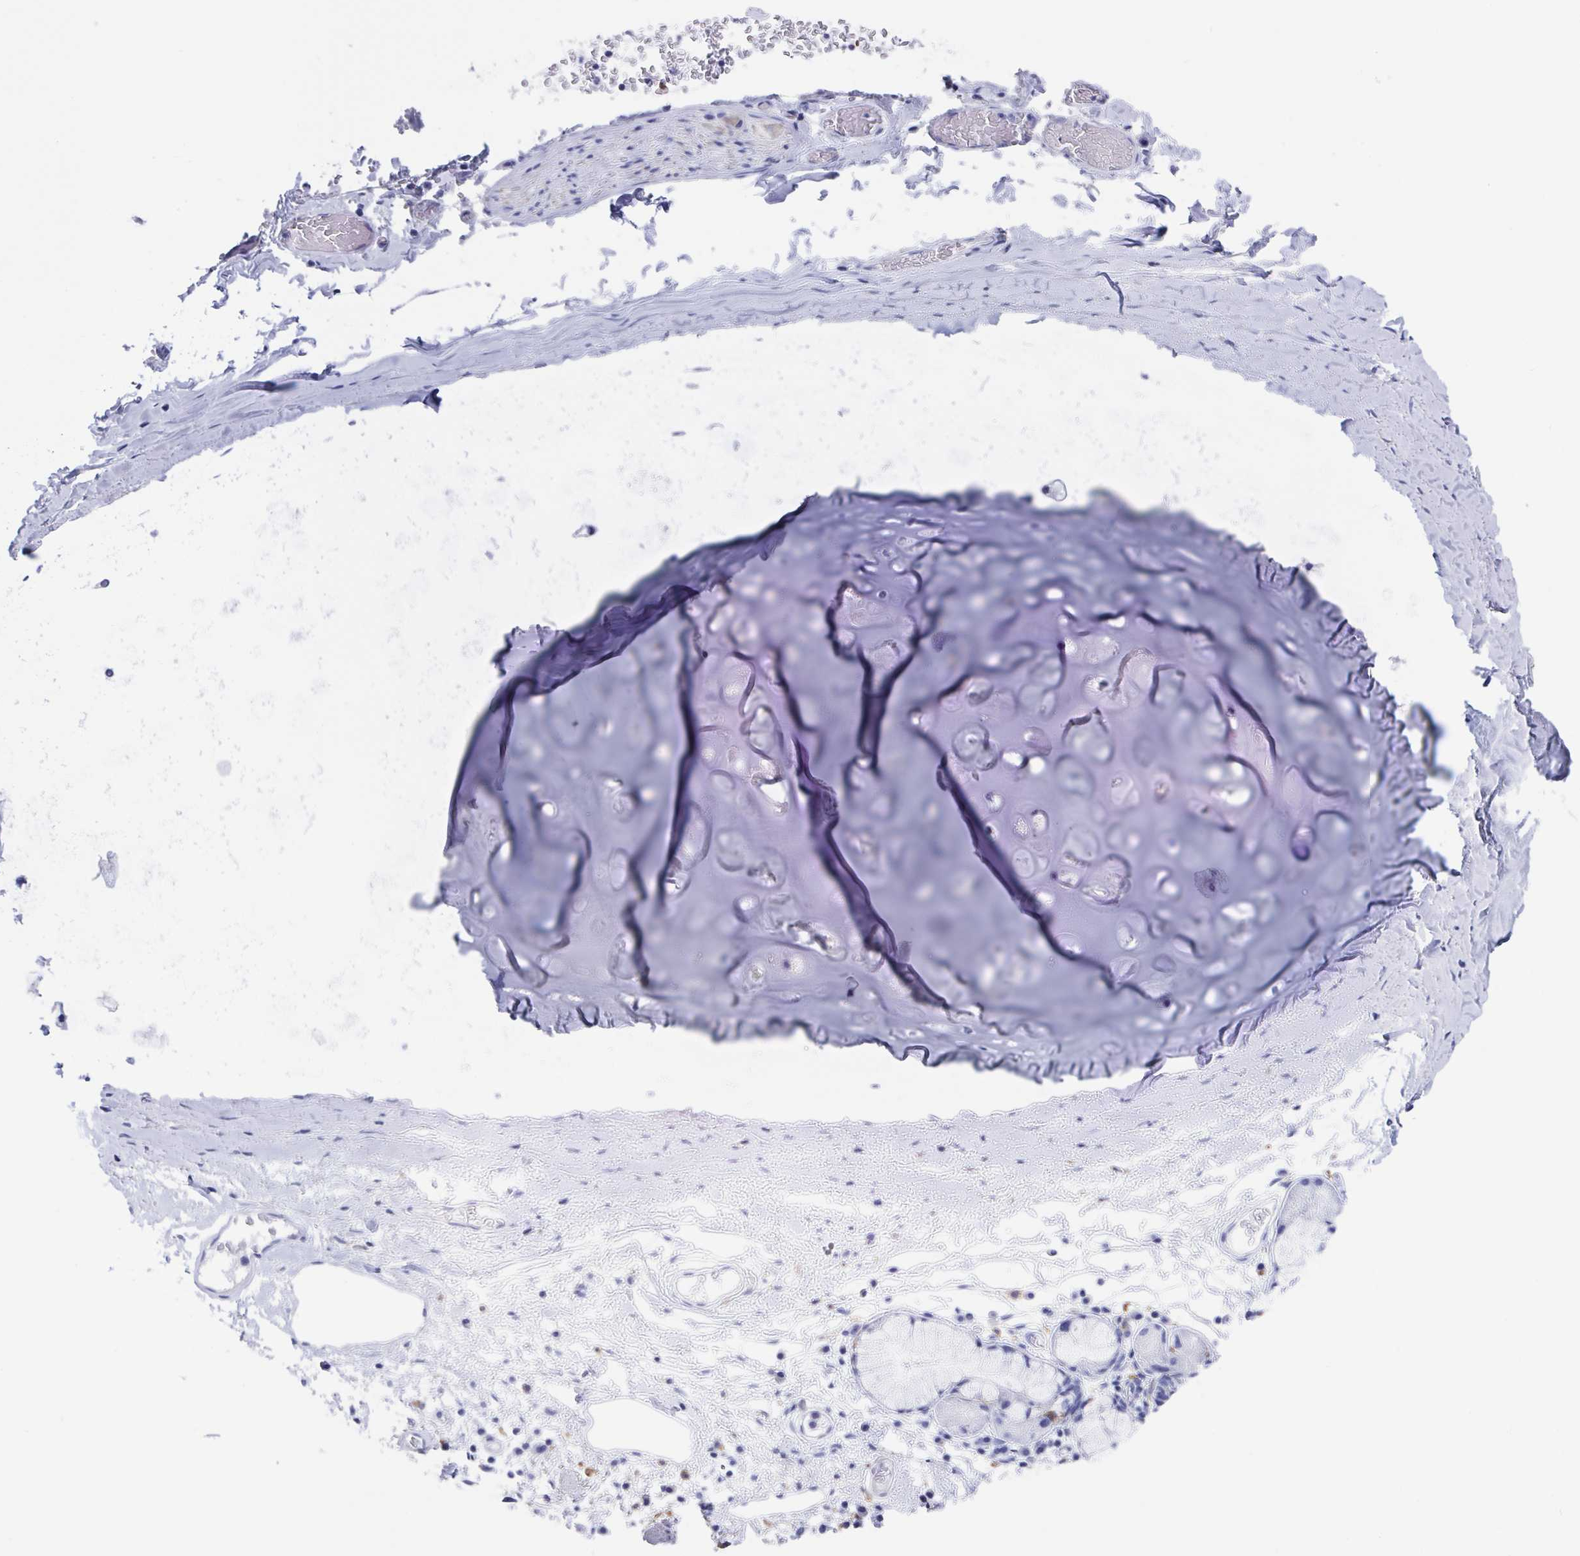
{"staining": {"intensity": "negative", "quantity": "none", "location": "none"}, "tissue": "adipose tissue", "cell_type": "Adipocytes", "image_type": "normal", "snomed": [{"axis": "morphology", "description": "Normal tissue, NOS"}, {"axis": "morphology", "description": "Degeneration, NOS"}, {"axis": "topography", "description": "Cartilage tissue"}, {"axis": "topography", "description": "Lung"}], "caption": "Immunohistochemistry histopathology image of normal adipose tissue: adipose tissue stained with DAB (3,3'-diaminobenzidine) reveals no significant protein expression in adipocytes. (DAB (3,3'-diaminobenzidine) immunohistochemistry (IHC) with hematoxylin counter stain).", "gene": "FCGR3A", "patient": {"sex": "female", "age": 61}}